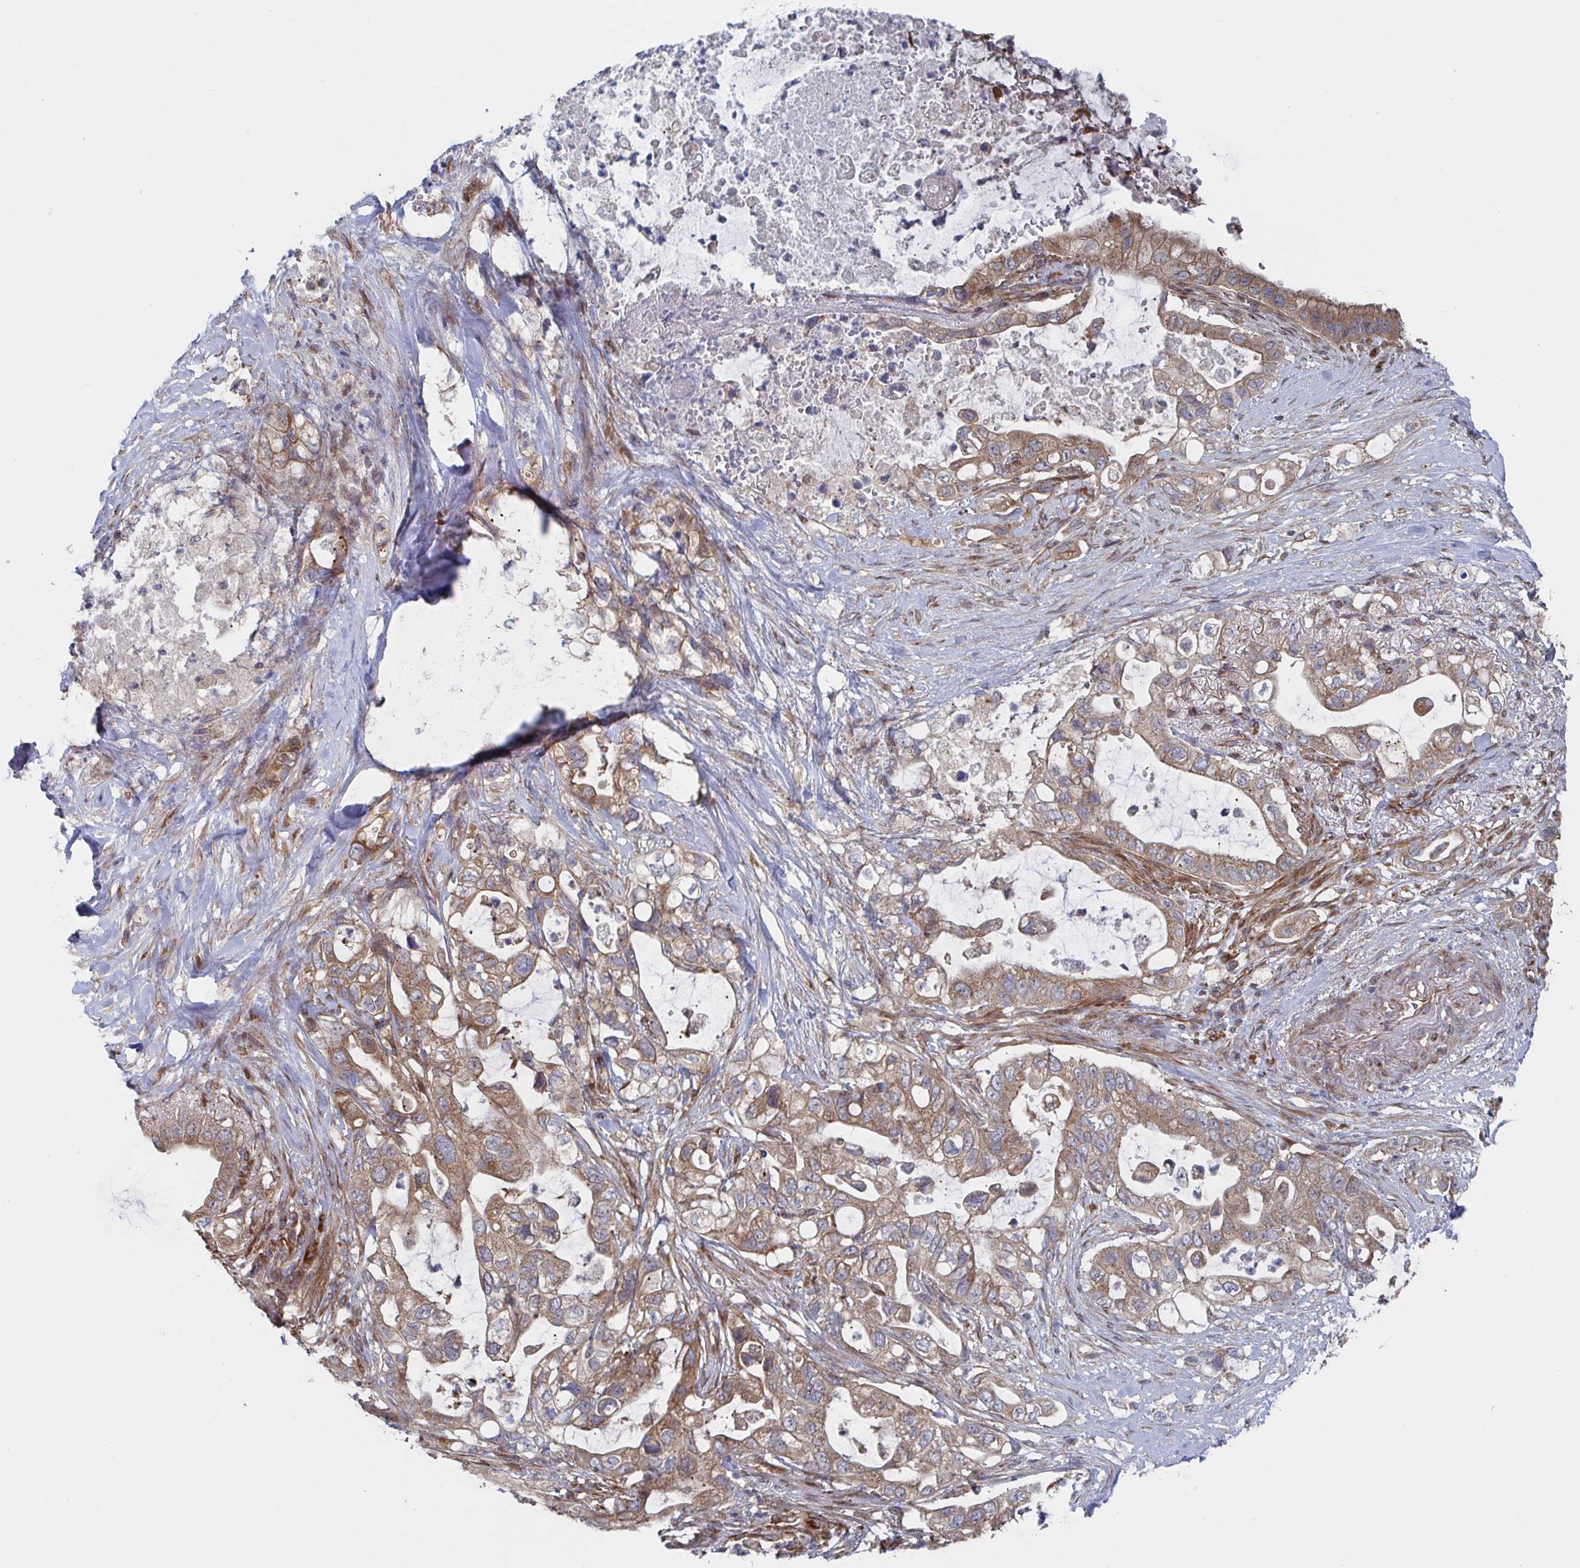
{"staining": {"intensity": "moderate", "quantity": ">75%", "location": "cytoplasmic/membranous"}, "tissue": "pancreatic cancer", "cell_type": "Tumor cells", "image_type": "cancer", "snomed": [{"axis": "morphology", "description": "Adenocarcinoma, NOS"}, {"axis": "topography", "description": "Pancreas"}], "caption": "Immunohistochemical staining of pancreatic adenocarcinoma shows medium levels of moderate cytoplasmic/membranous protein staining in about >75% of tumor cells. The protein is shown in brown color, while the nuclei are stained blue.", "gene": "DVL3", "patient": {"sex": "female", "age": 72}}